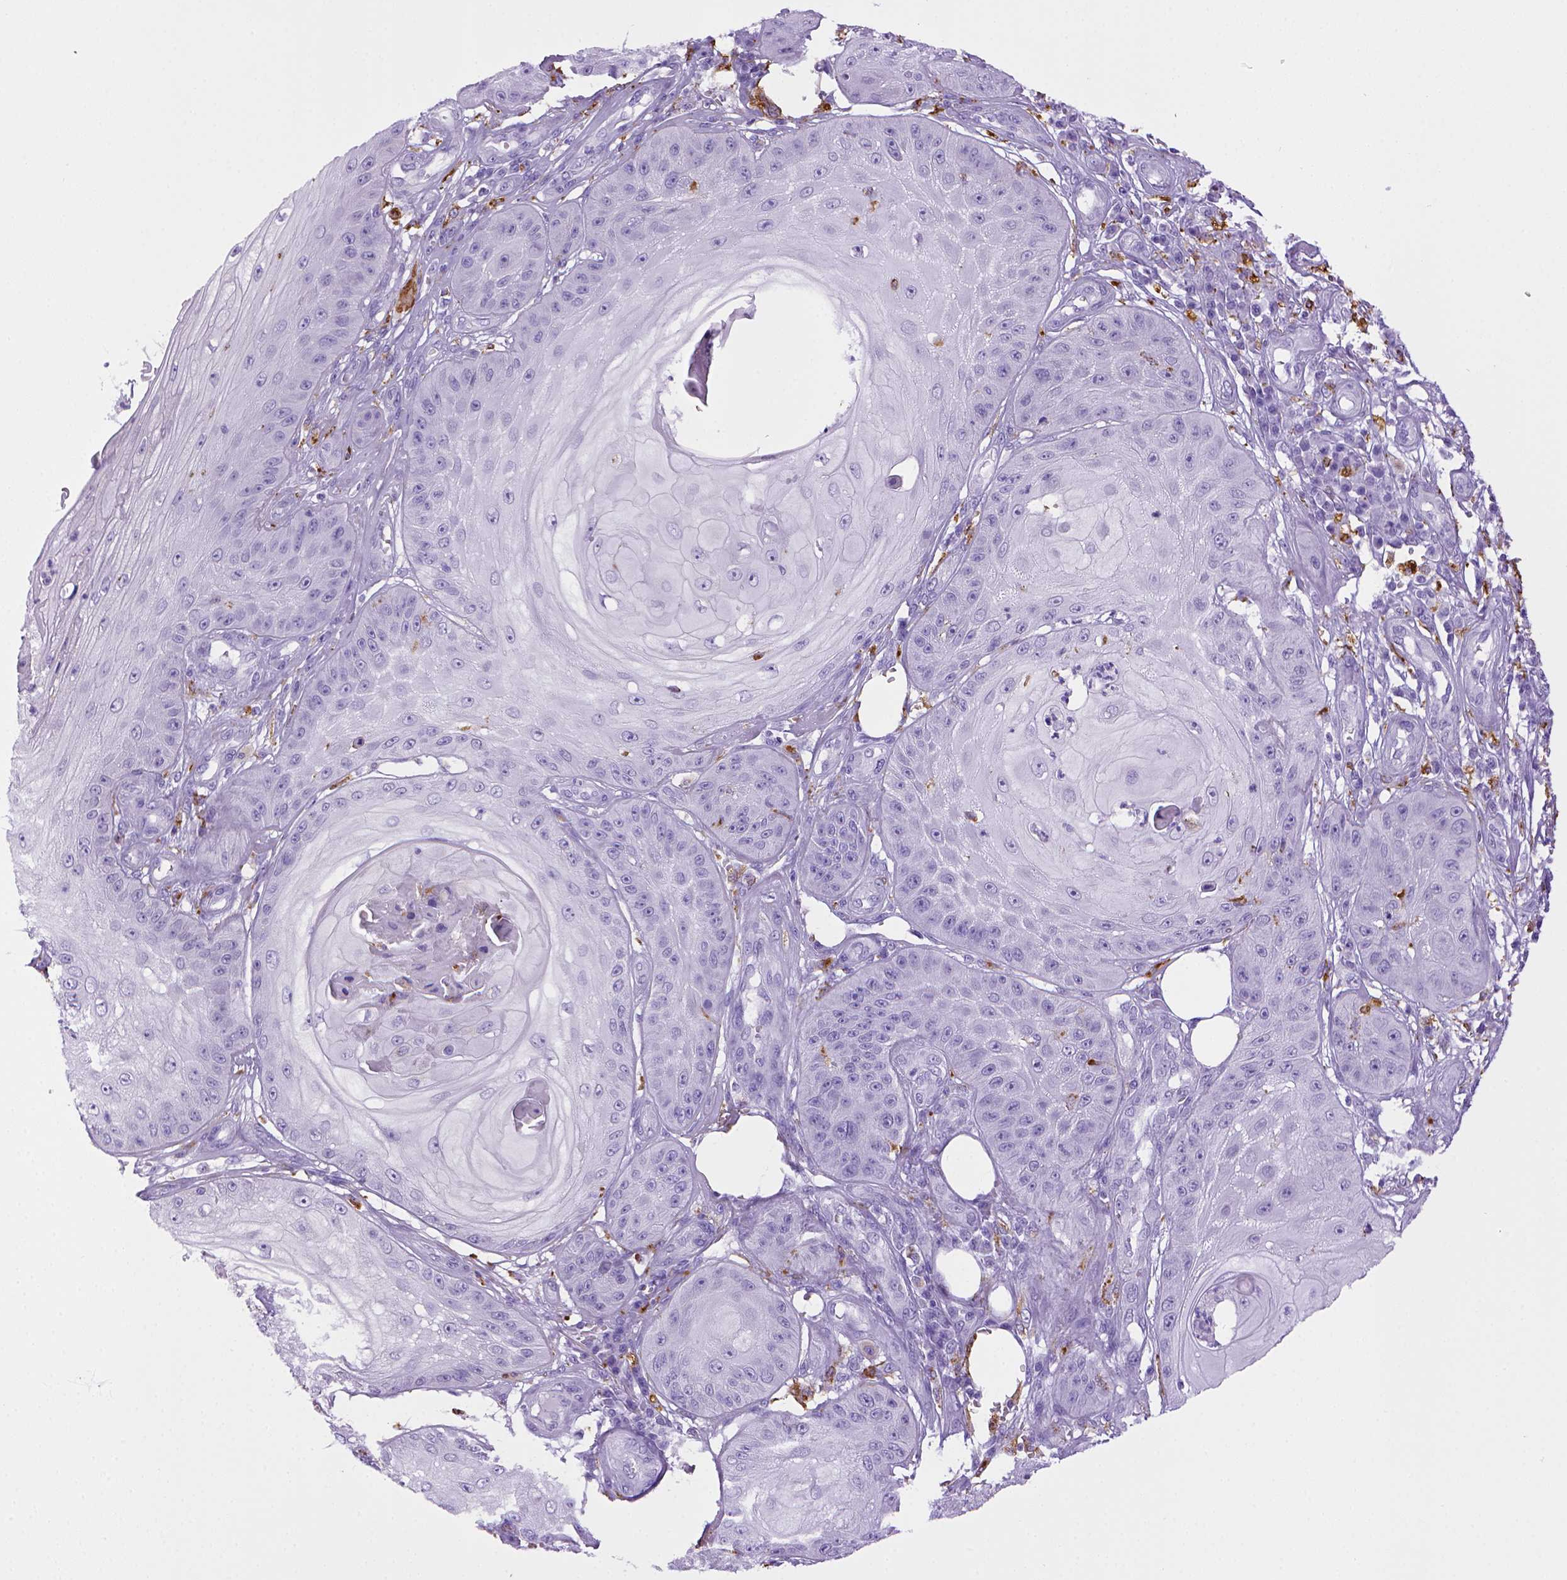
{"staining": {"intensity": "negative", "quantity": "none", "location": "none"}, "tissue": "skin cancer", "cell_type": "Tumor cells", "image_type": "cancer", "snomed": [{"axis": "morphology", "description": "Squamous cell carcinoma, NOS"}, {"axis": "topography", "description": "Skin"}], "caption": "Tumor cells are negative for protein expression in human squamous cell carcinoma (skin).", "gene": "CD68", "patient": {"sex": "male", "age": 70}}